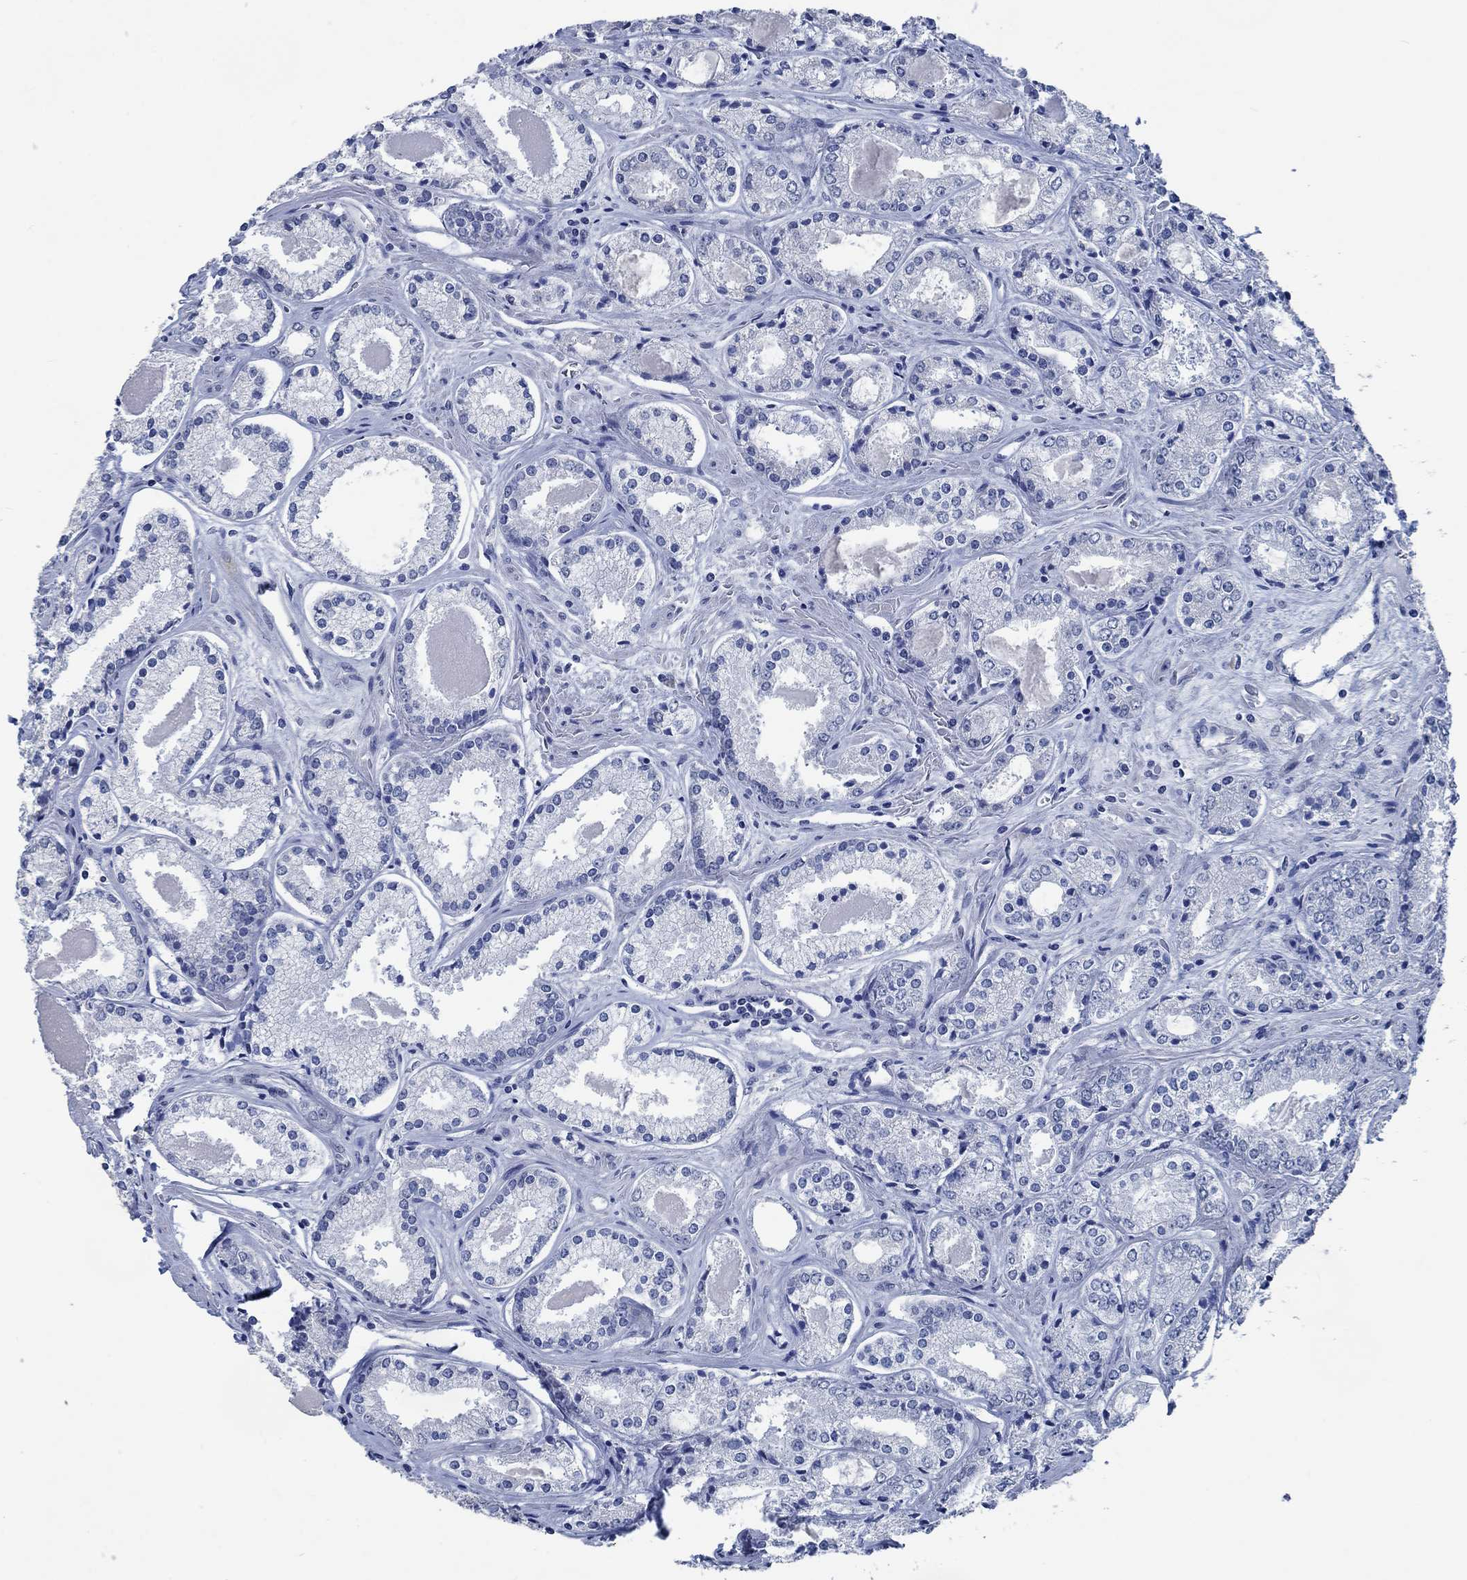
{"staining": {"intensity": "negative", "quantity": "none", "location": "none"}, "tissue": "prostate cancer", "cell_type": "Tumor cells", "image_type": "cancer", "snomed": [{"axis": "morphology", "description": "Adenocarcinoma, NOS"}, {"axis": "topography", "description": "Prostate"}], "caption": "Tumor cells are negative for brown protein staining in prostate adenocarcinoma.", "gene": "OBSCN", "patient": {"sex": "male", "age": 72}}